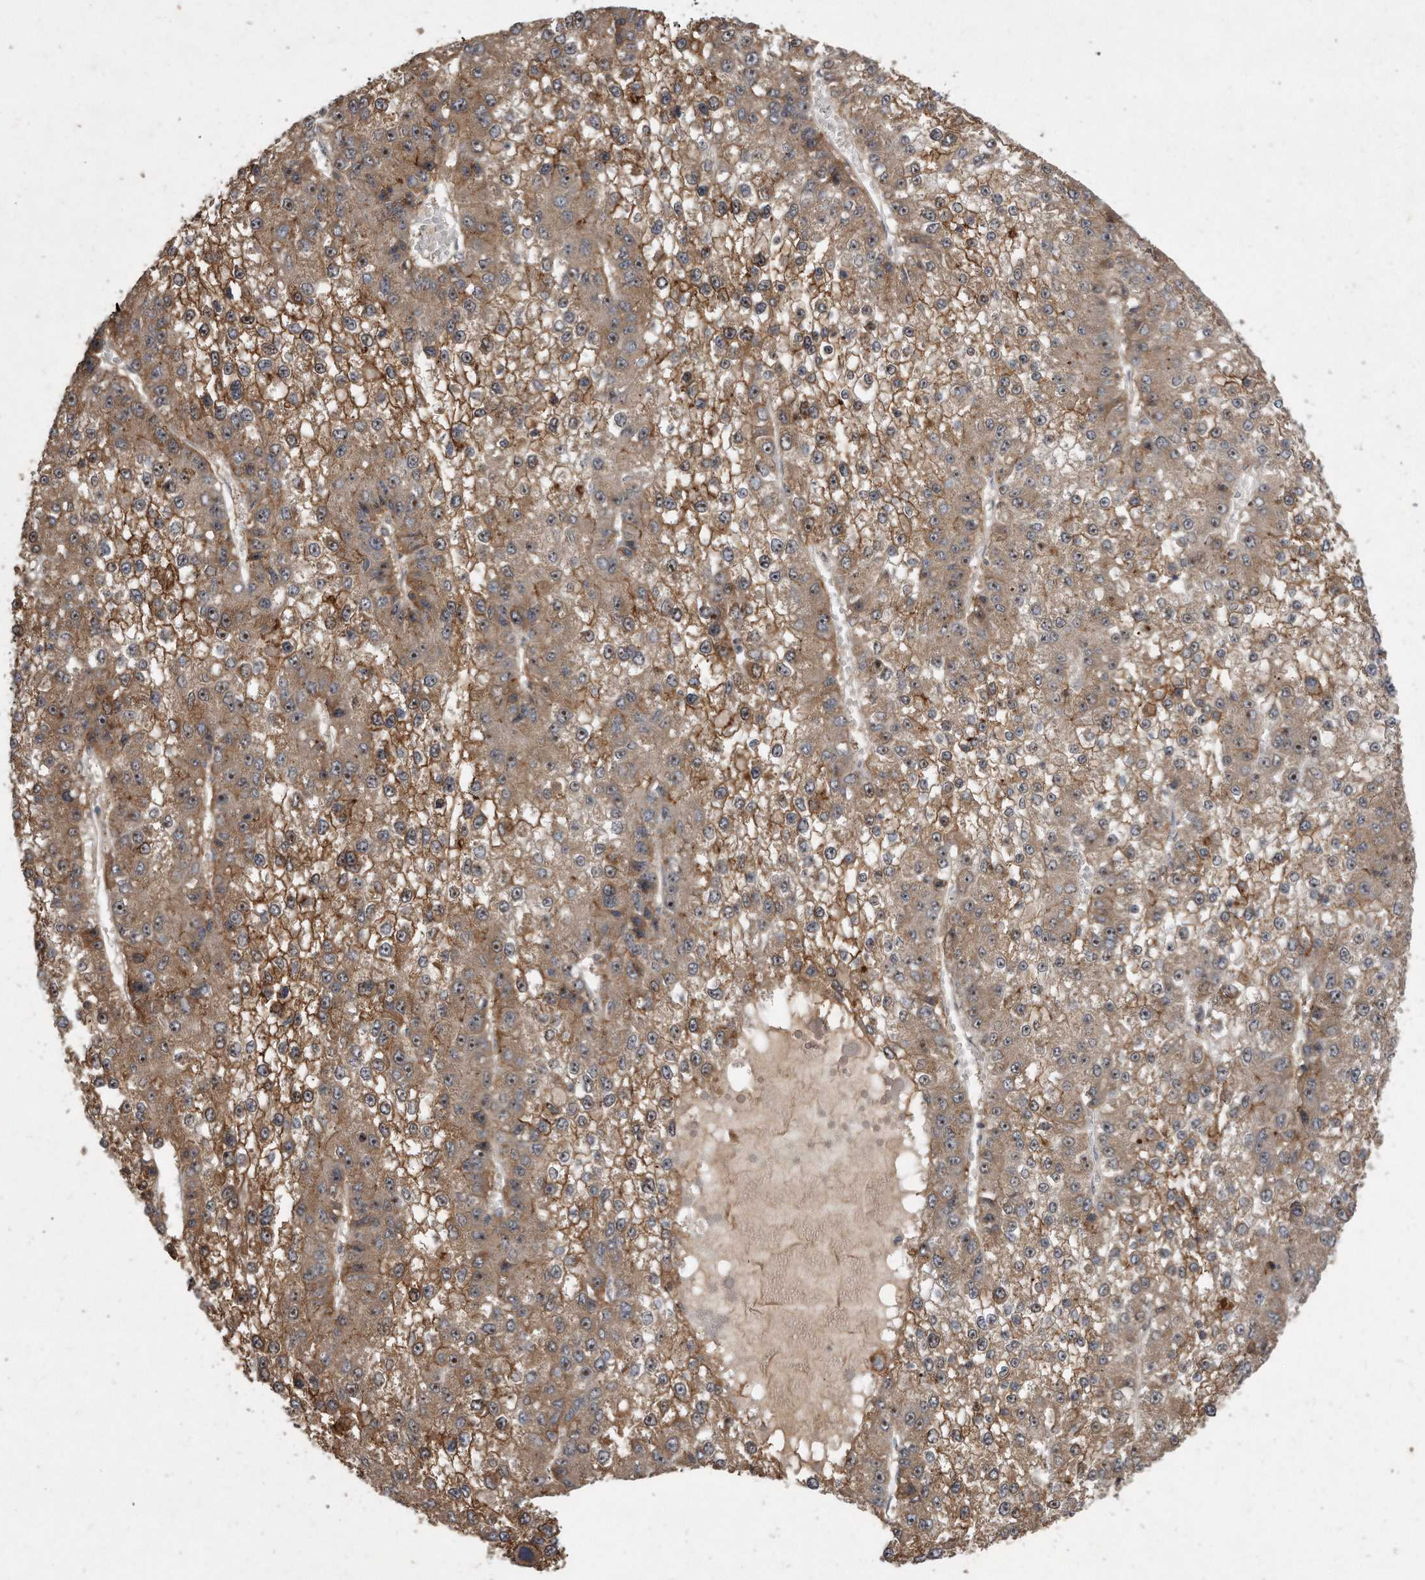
{"staining": {"intensity": "moderate", "quantity": ">75%", "location": "cytoplasmic/membranous"}, "tissue": "liver cancer", "cell_type": "Tumor cells", "image_type": "cancer", "snomed": [{"axis": "morphology", "description": "Carcinoma, Hepatocellular, NOS"}, {"axis": "topography", "description": "Liver"}], "caption": "Liver cancer stained for a protein (brown) reveals moderate cytoplasmic/membranous positive positivity in about >75% of tumor cells.", "gene": "PGBD2", "patient": {"sex": "female", "age": 73}}